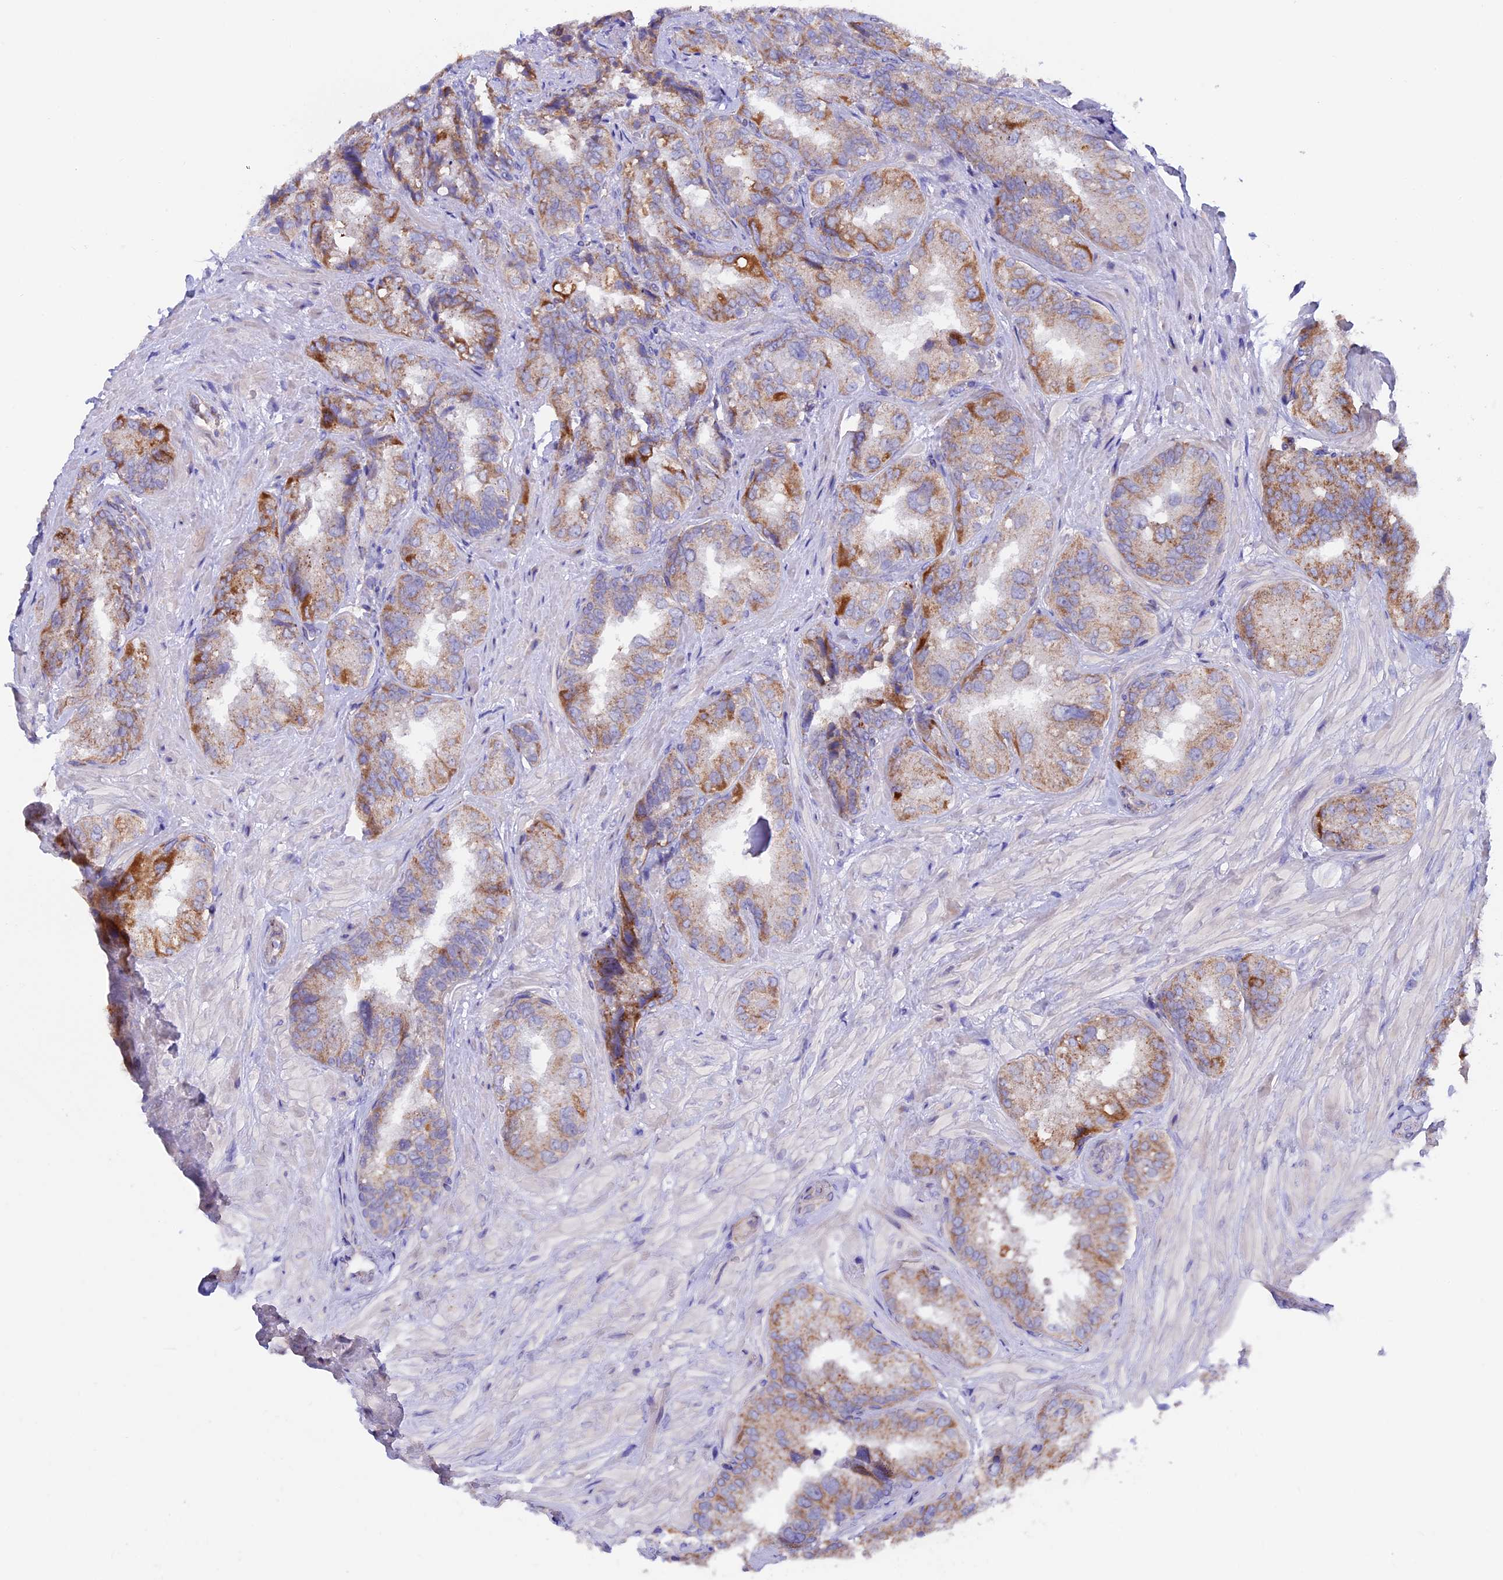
{"staining": {"intensity": "moderate", "quantity": ">75%", "location": "cytoplasmic/membranous"}, "tissue": "seminal vesicle", "cell_type": "Glandular cells", "image_type": "normal", "snomed": [{"axis": "morphology", "description": "Normal tissue, NOS"}, {"axis": "topography", "description": "Prostate and seminal vesicle, NOS"}, {"axis": "topography", "description": "Prostate"}, {"axis": "topography", "description": "Seminal veicle"}], "caption": "Immunohistochemistry (IHC) image of unremarkable seminal vesicle stained for a protein (brown), which exhibits medium levels of moderate cytoplasmic/membranous expression in about >75% of glandular cells.", "gene": "ETFDH", "patient": {"sex": "male", "age": 67}}